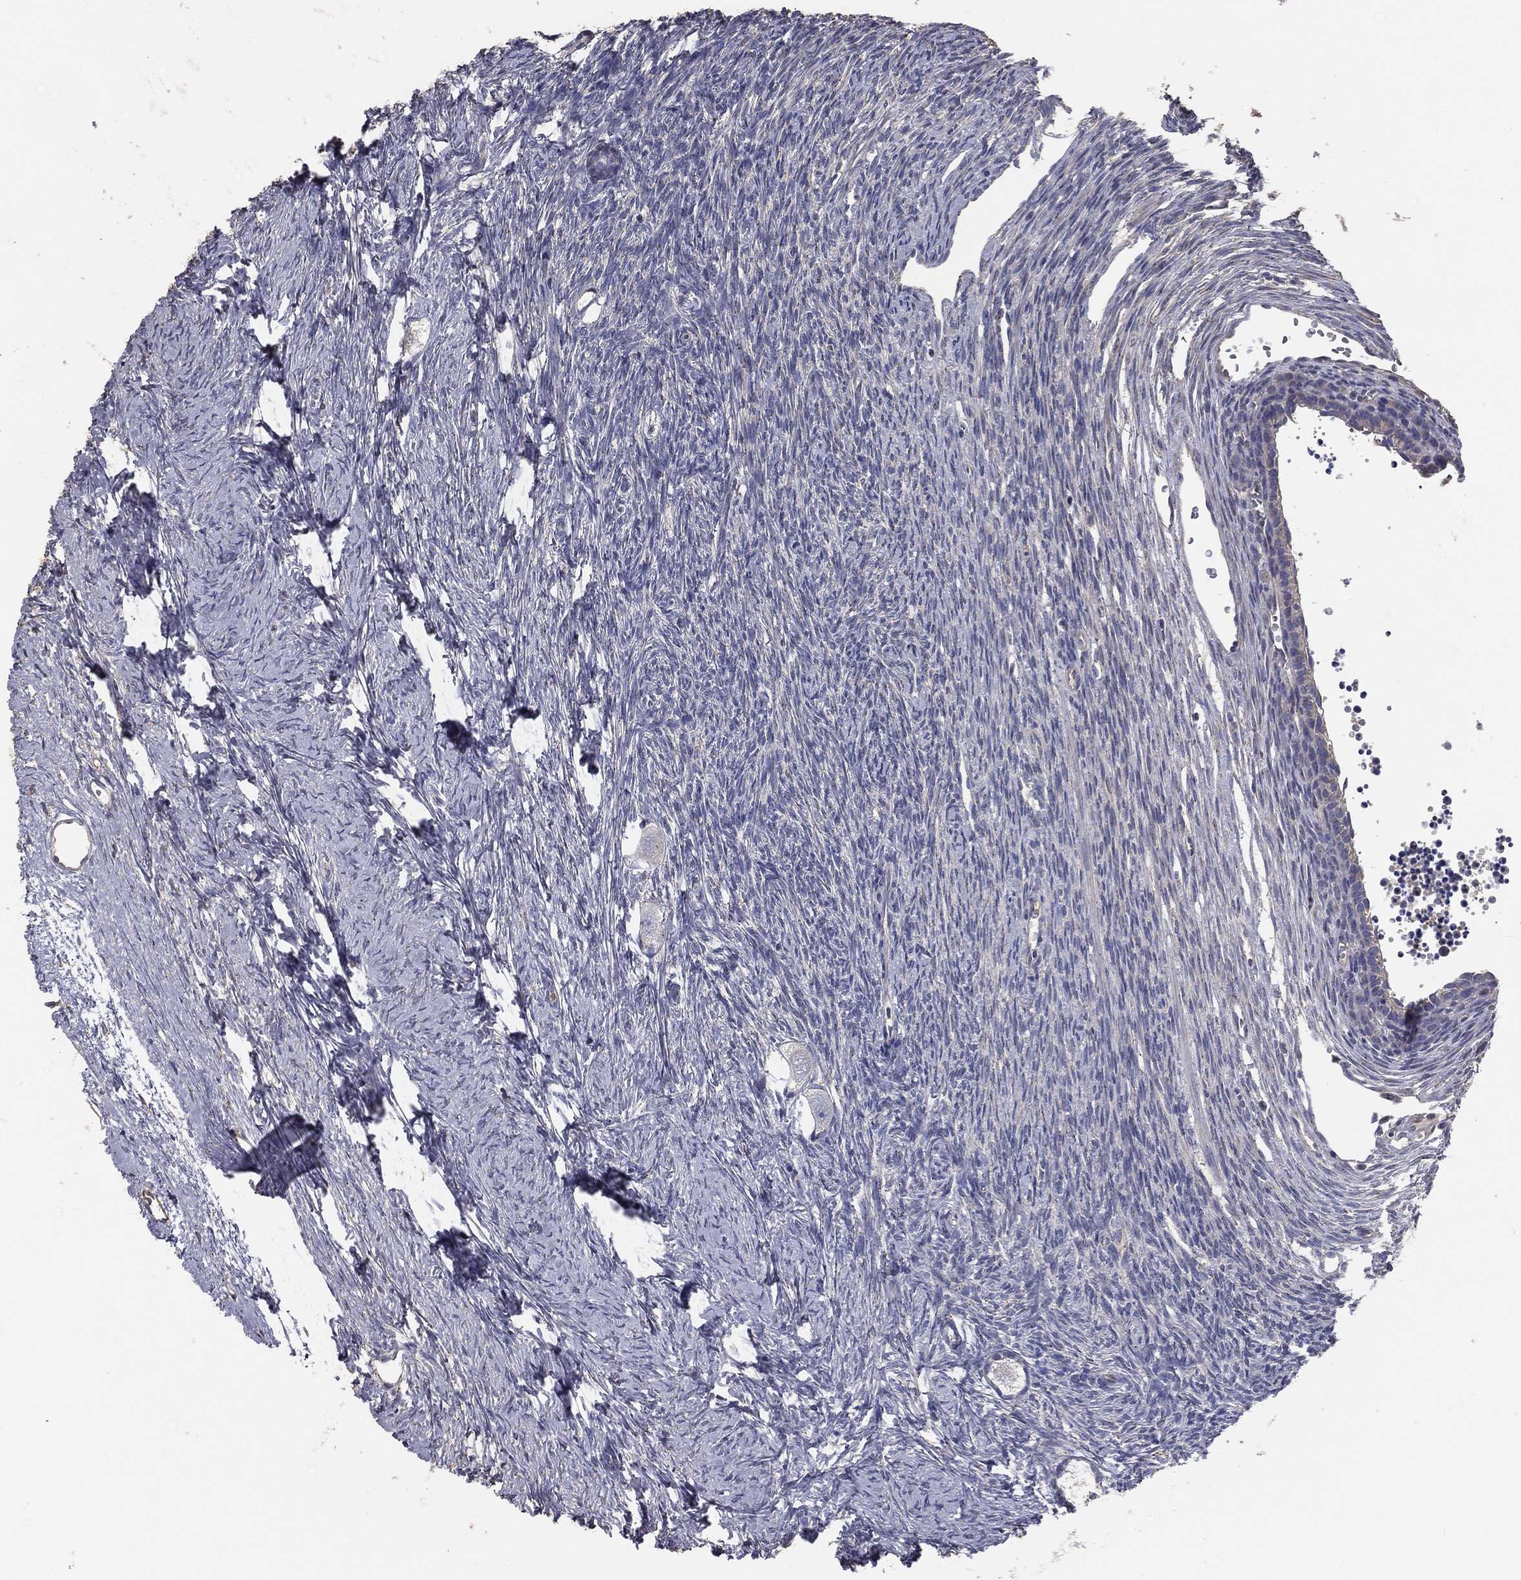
{"staining": {"intensity": "negative", "quantity": "none", "location": "none"}, "tissue": "ovary", "cell_type": "Follicle cells", "image_type": "normal", "snomed": [{"axis": "morphology", "description": "Normal tissue, NOS"}, {"axis": "topography", "description": "Ovary"}], "caption": "DAB (3,3'-diaminobenzidine) immunohistochemical staining of benign human ovary reveals no significant expression in follicle cells.", "gene": "CROCC", "patient": {"sex": "female", "age": 27}}